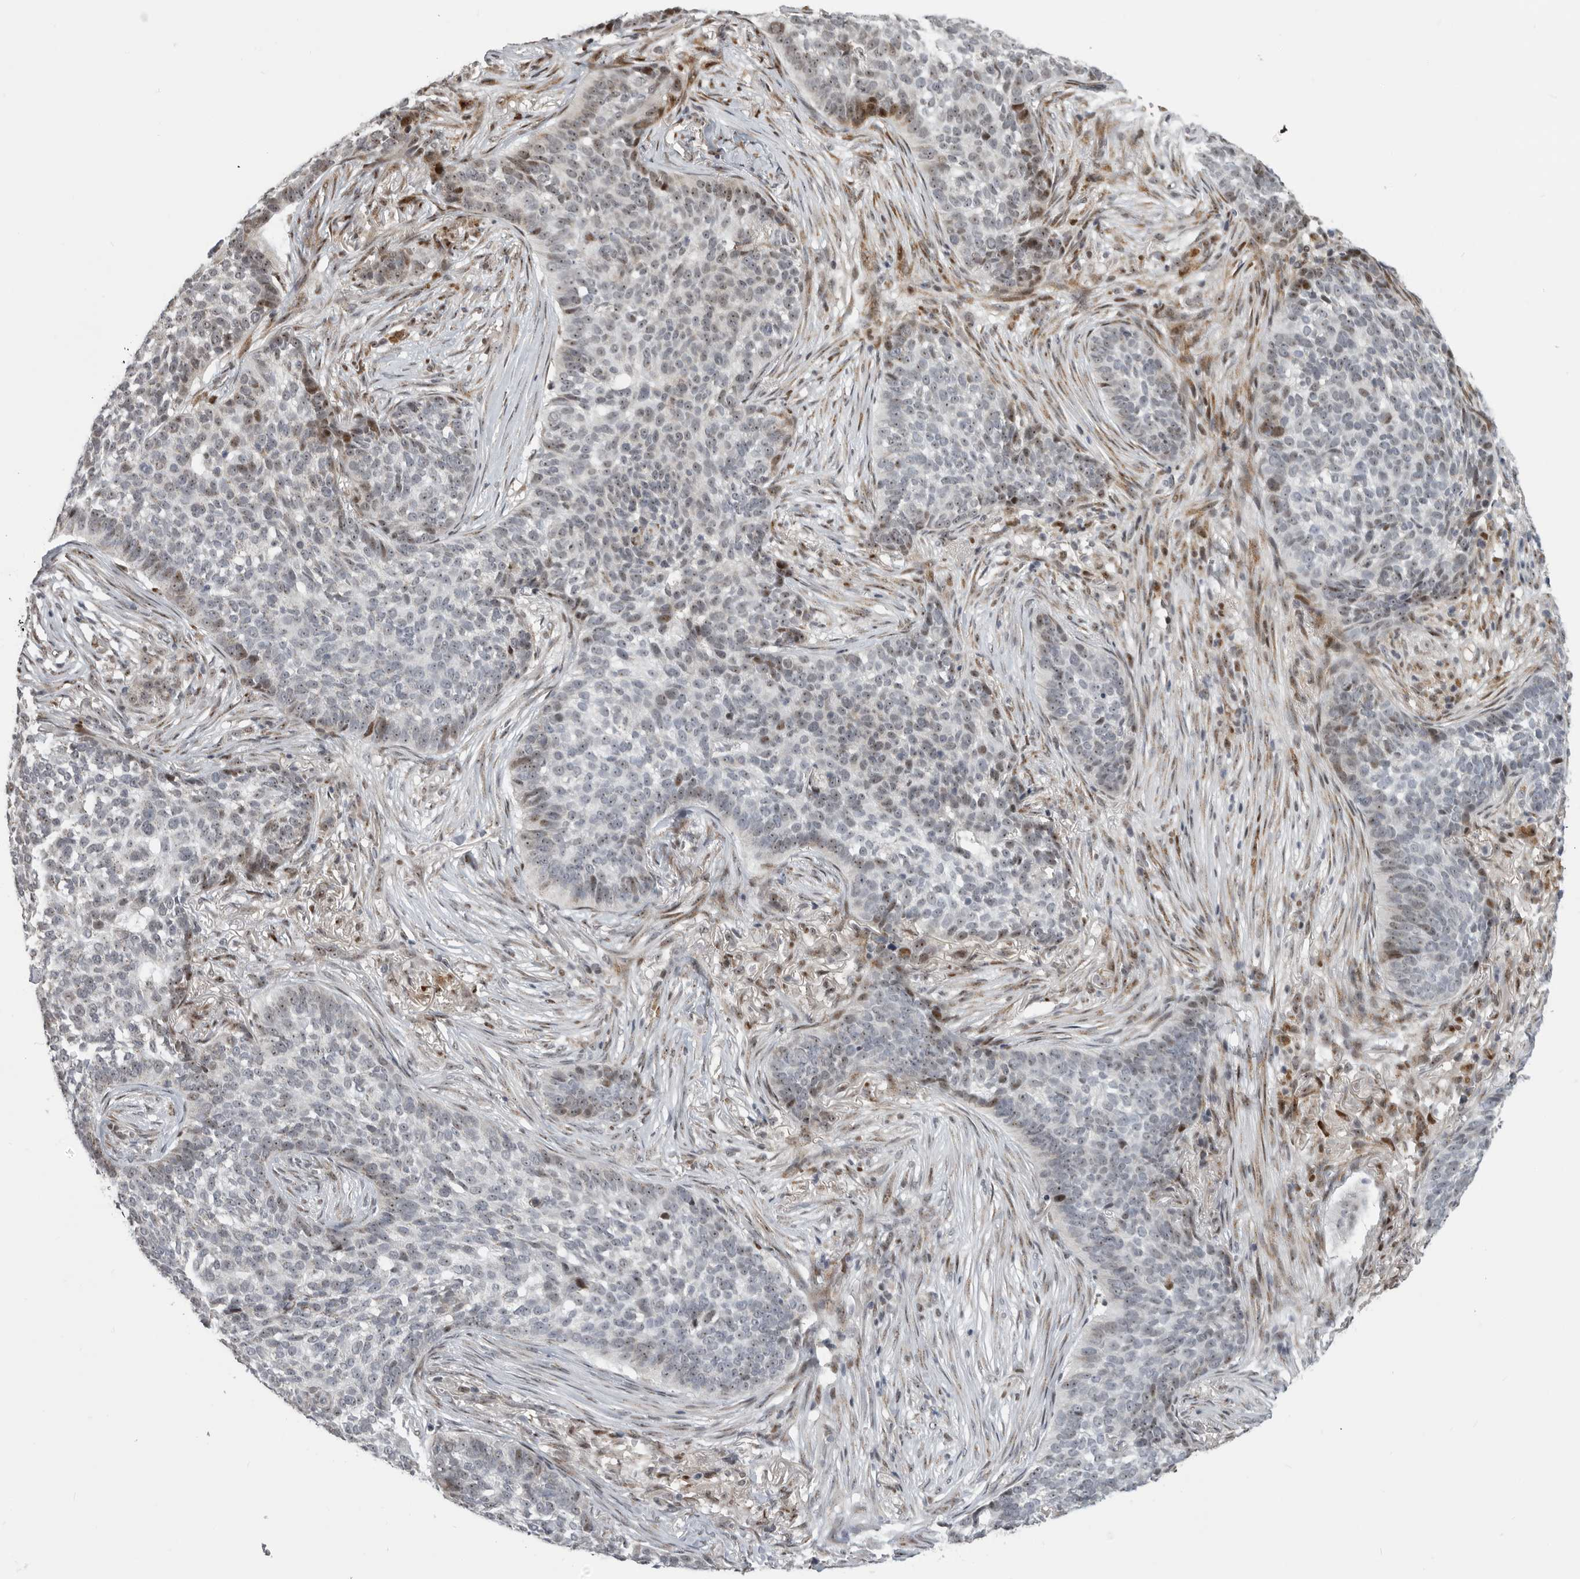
{"staining": {"intensity": "weak", "quantity": "25%-75%", "location": "nuclear"}, "tissue": "skin cancer", "cell_type": "Tumor cells", "image_type": "cancer", "snomed": [{"axis": "morphology", "description": "Basal cell carcinoma"}, {"axis": "topography", "description": "Skin"}], "caption": "This histopathology image displays skin basal cell carcinoma stained with IHC to label a protein in brown. The nuclear of tumor cells show weak positivity for the protein. Nuclei are counter-stained blue.", "gene": "PCMTD1", "patient": {"sex": "male", "age": 85}}